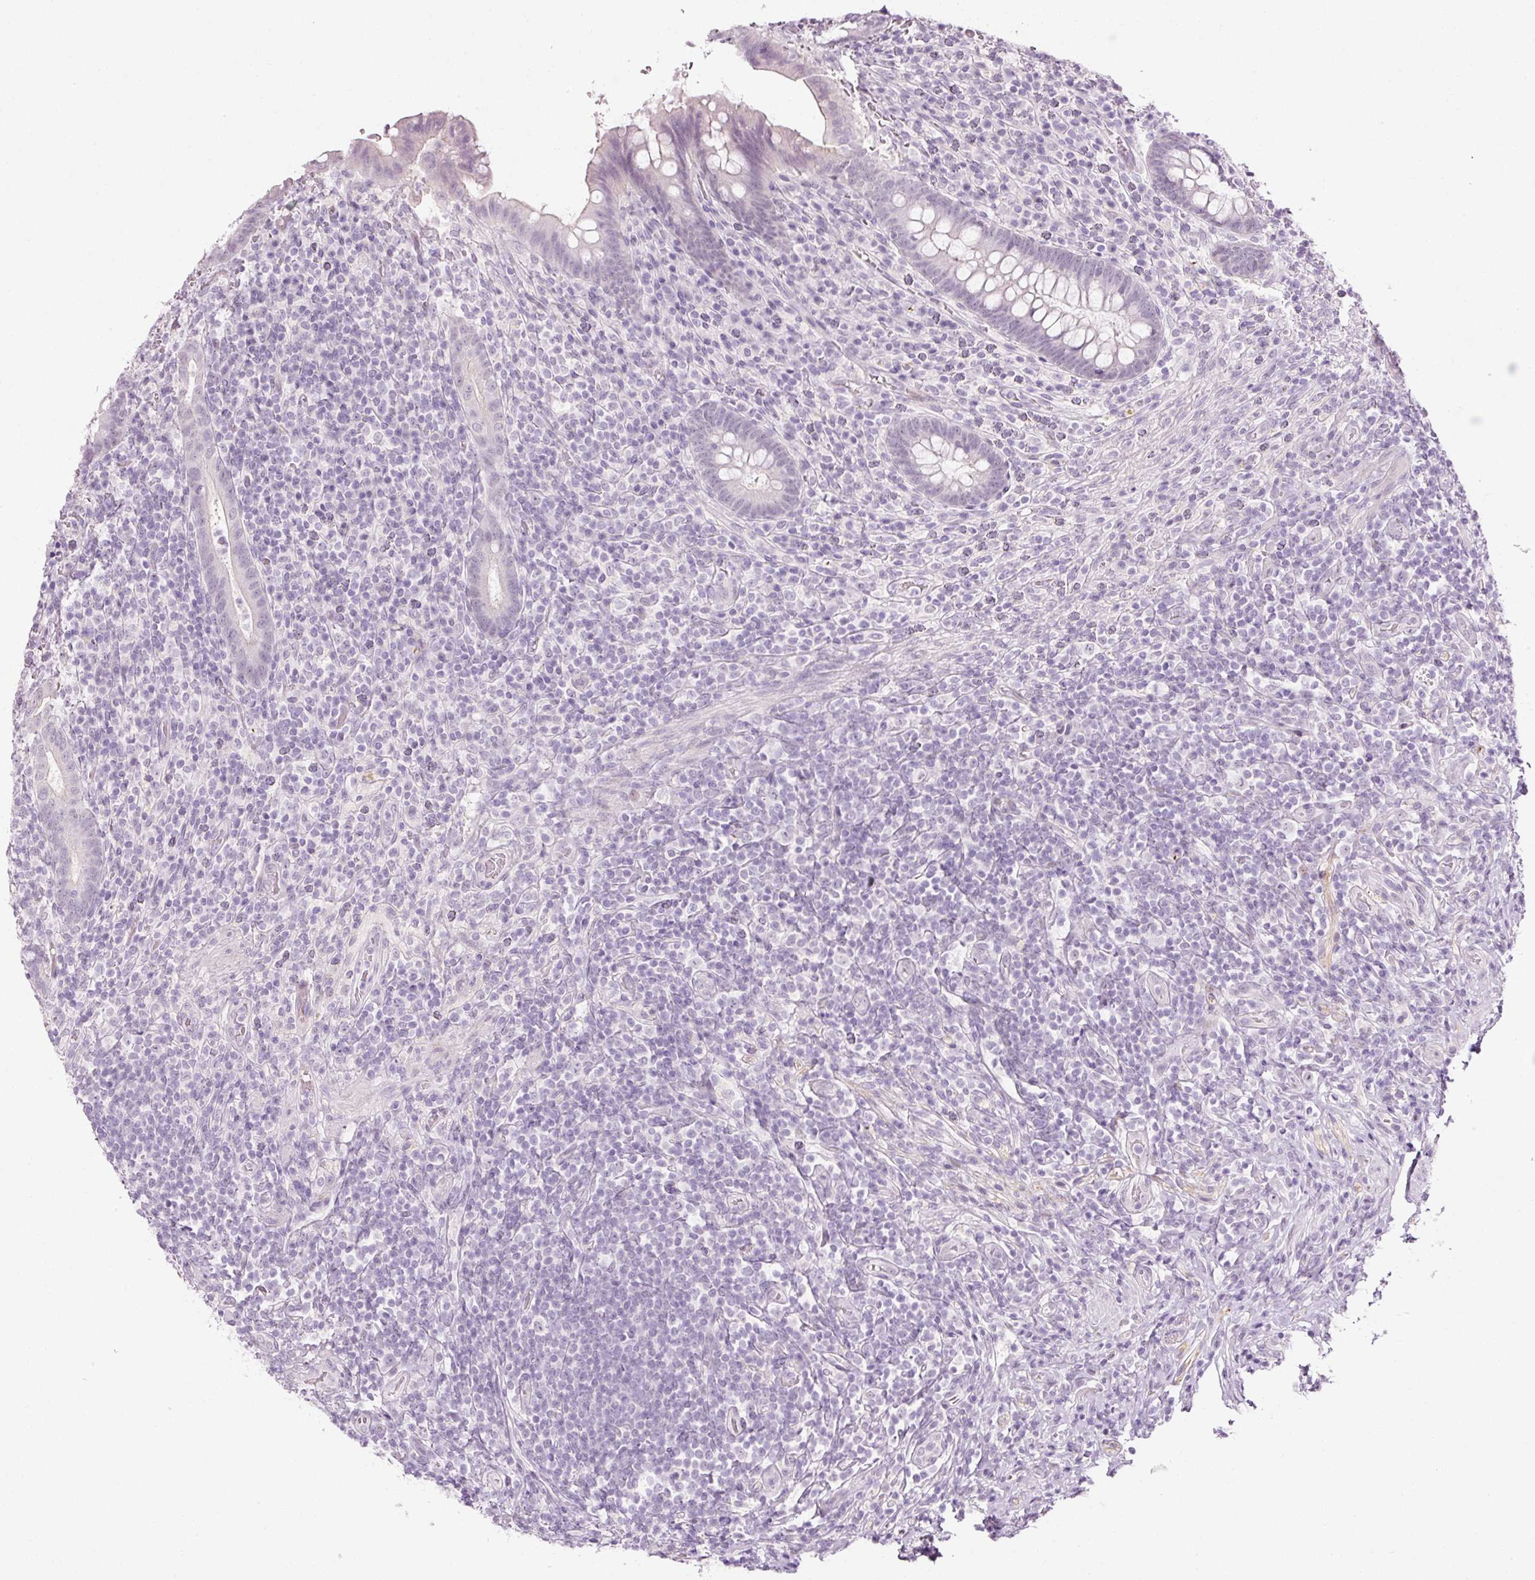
{"staining": {"intensity": "weak", "quantity": "<25%", "location": "nuclear"}, "tissue": "appendix", "cell_type": "Glandular cells", "image_type": "normal", "snomed": [{"axis": "morphology", "description": "Normal tissue, NOS"}, {"axis": "topography", "description": "Appendix"}], "caption": "Immunohistochemistry (IHC) of benign appendix exhibits no expression in glandular cells. Brightfield microscopy of immunohistochemistry stained with DAB (3,3'-diaminobenzidine) (brown) and hematoxylin (blue), captured at high magnification.", "gene": "ANKRD20A1", "patient": {"sex": "female", "age": 43}}